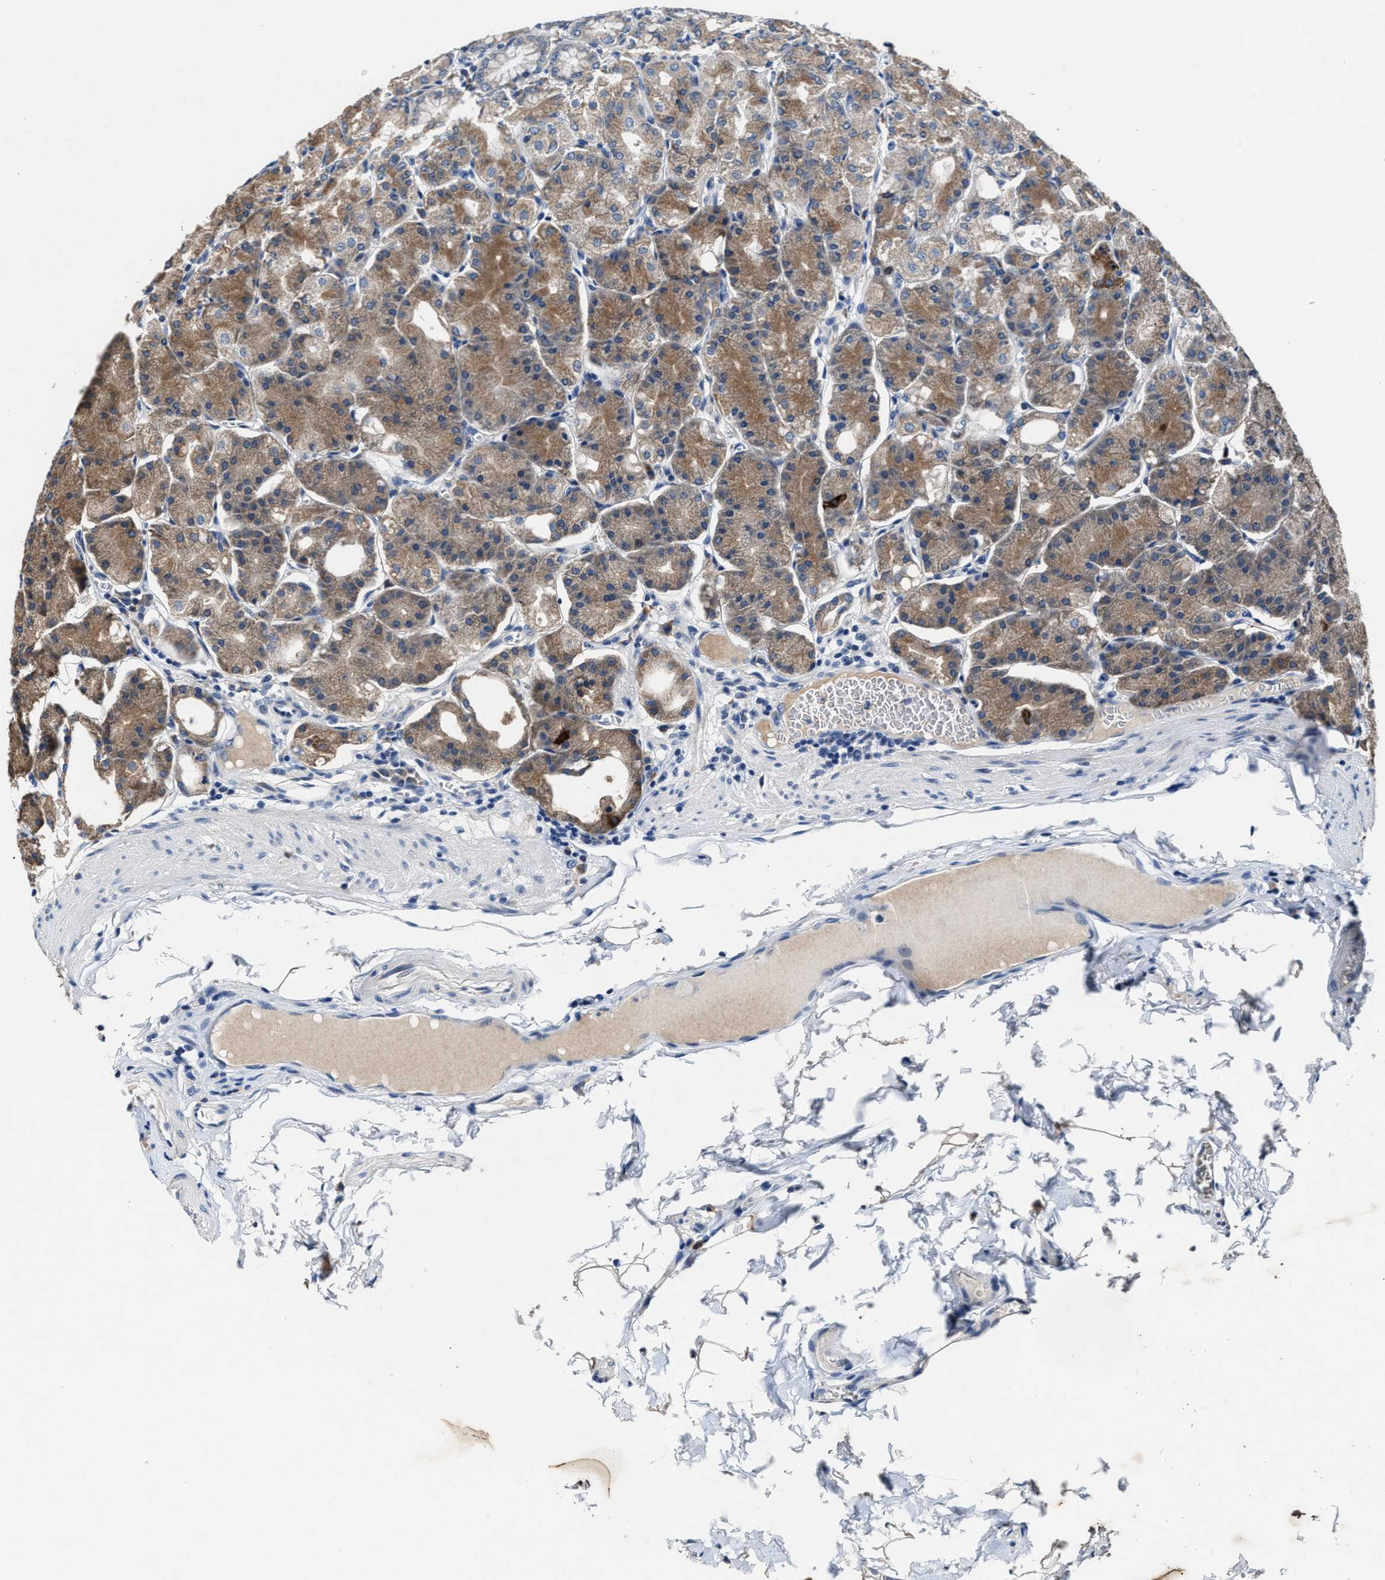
{"staining": {"intensity": "moderate", "quantity": ">75%", "location": "cytoplasmic/membranous"}, "tissue": "stomach", "cell_type": "Glandular cells", "image_type": "normal", "snomed": [{"axis": "morphology", "description": "Normal tissue, NOS"}, {"axis": "topography", "description": "Stomach, lower"}], "caption": "This photomicrograph shows immunohistochemistry staining of normal stomach, with medium moderate cytoplasmic/membranous expression in about >75% of glandular cells.", "gene": "TMEM53", "patient": {"sex": "male", "age": 71}}